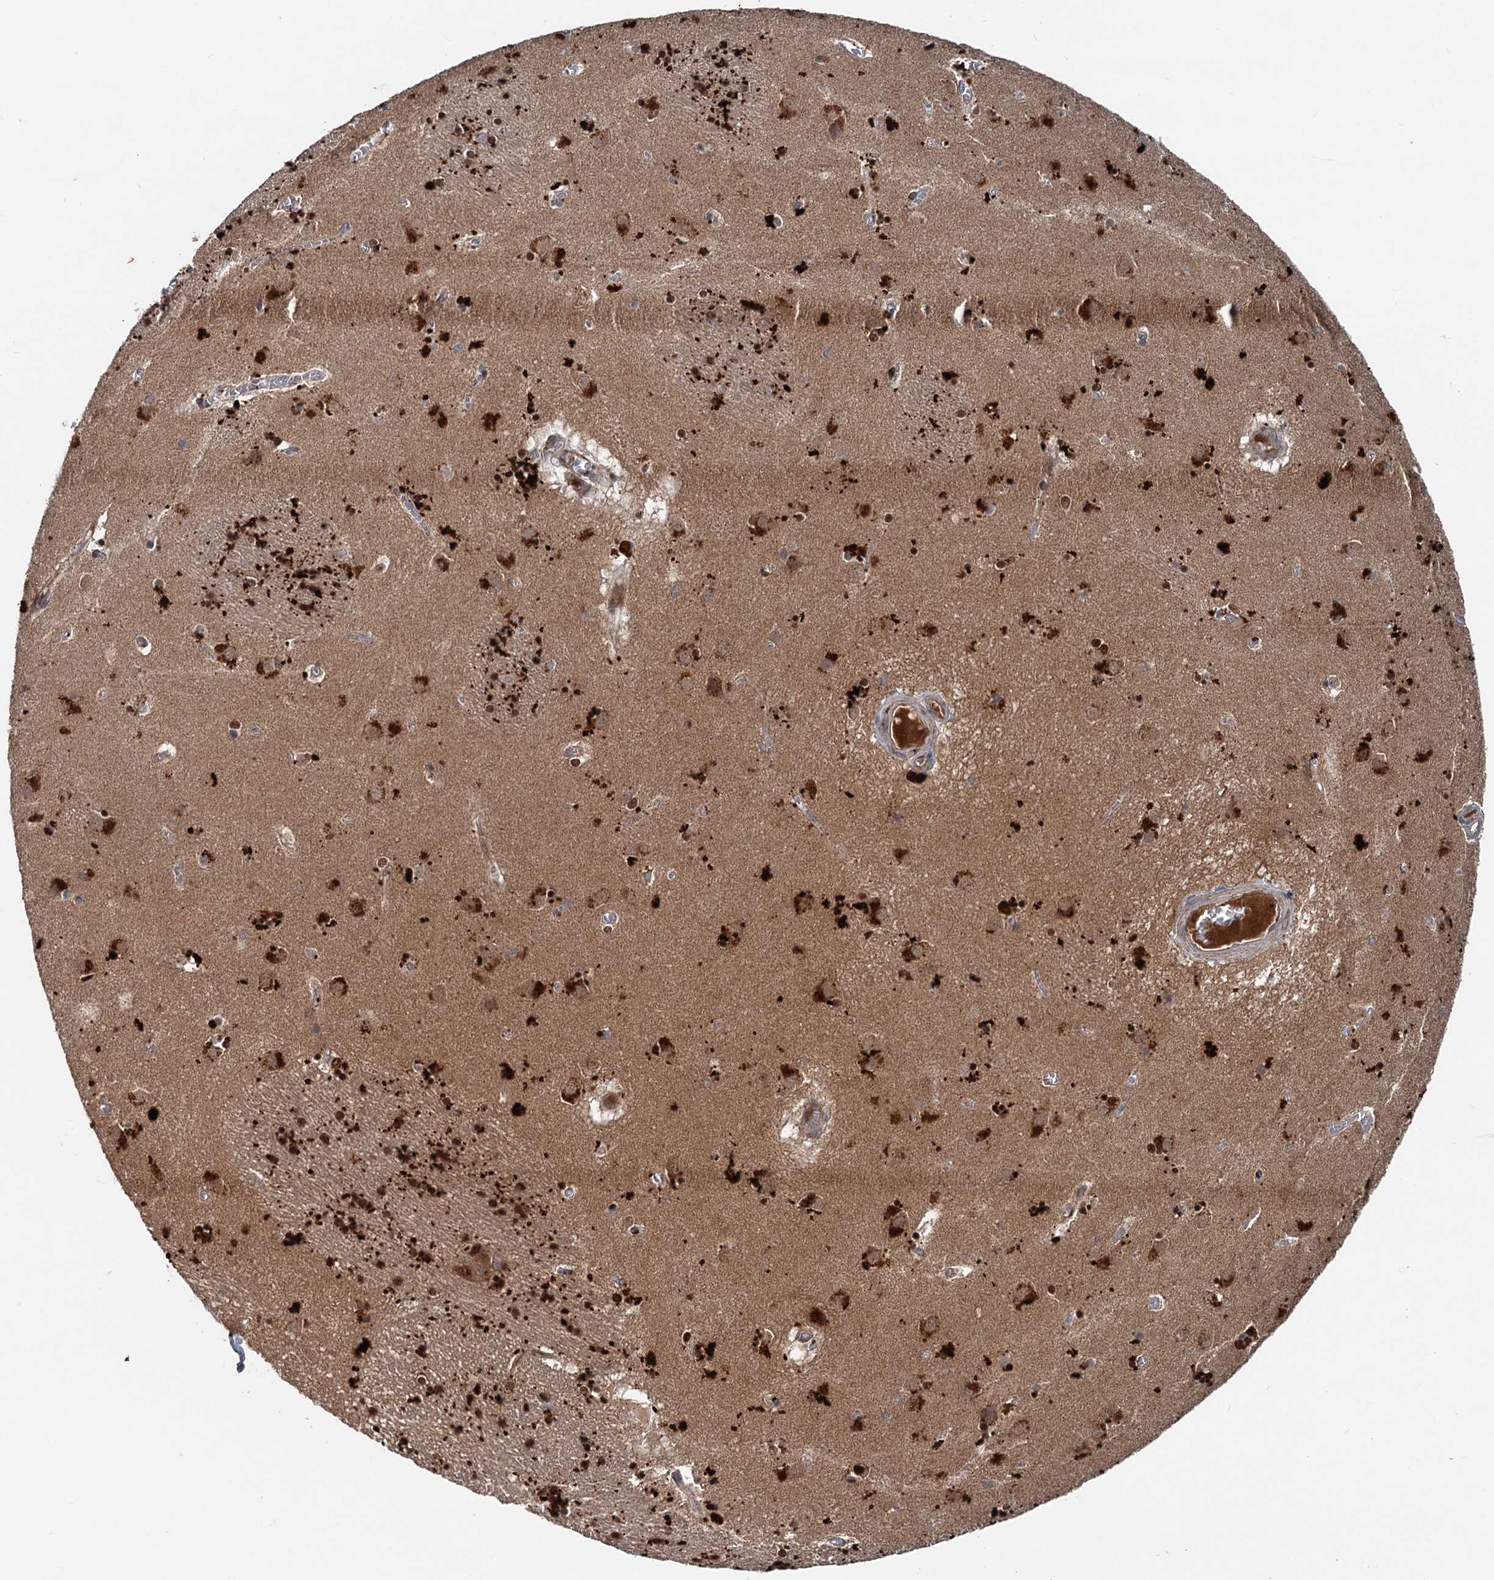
{"staining": {"intensity": "strong", "quantity": "<25%", "location": "cytoplasmic/membranous"}, "tissue": "caudate", "cell_type": "Glial cells", "image_type": "normal", "snomed": [{"axis": "morphology", "description": "Normal tissue, NOS"}, {"axis": "topography", "description": "Lateral ventricle wall"}], "caption": "Human caudate stained with a brown dye reveals strong cytoplasmic/membranous positive staining in approximately <25% of glial cells.", "gene": "N4BP2L2", "patient": {"sex": "male", "age": 70}}